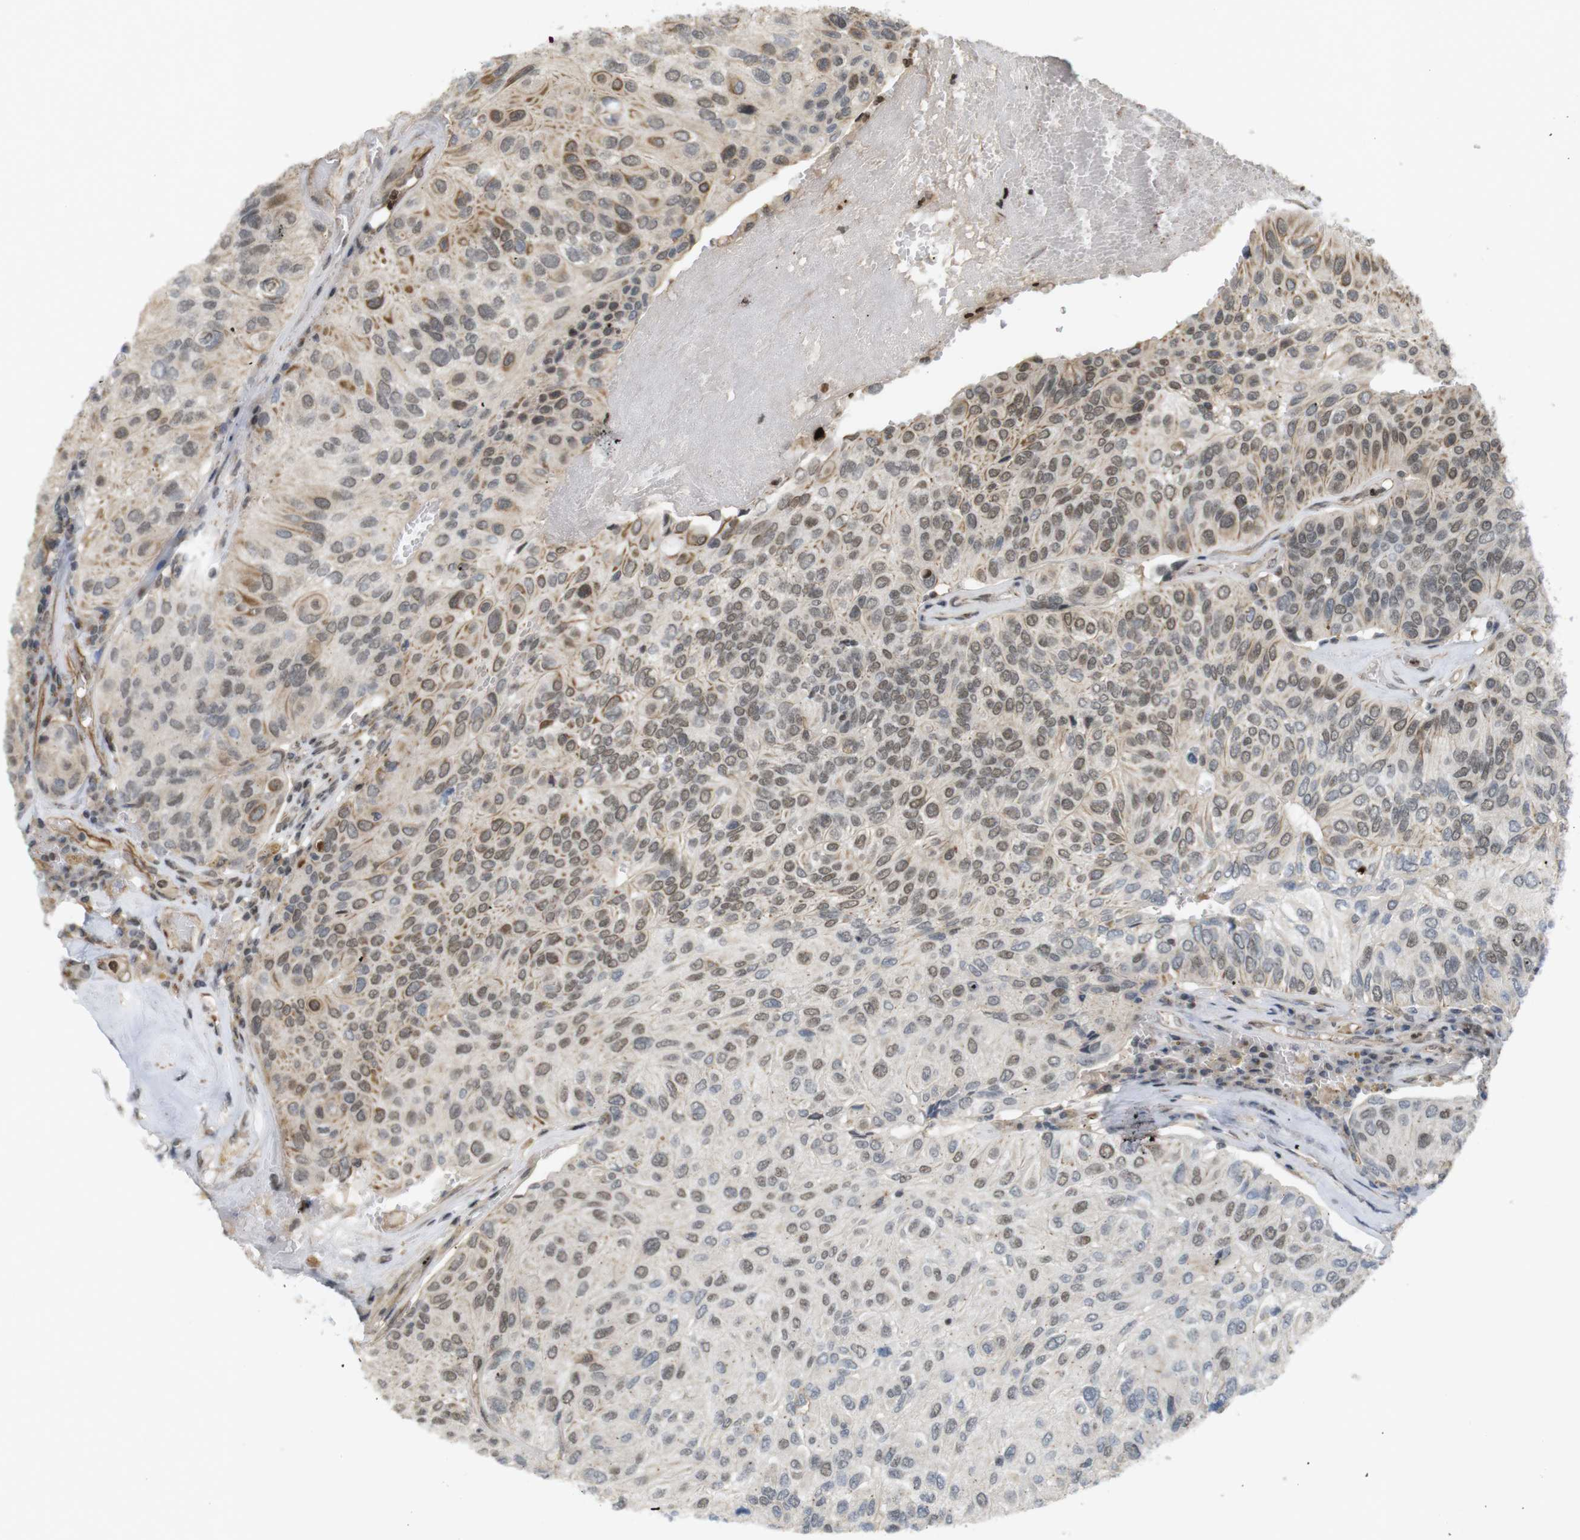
{"staining": {"intensity": "moderate", "quantity": "25%-75%", "location": "nuclear"}, "tissue": "urothelial cancer", "cell_type": "Tumor cells", "image_type": "cancer", "snomed": [{"axis": "morphology", "description": "Urothelial carcinoma, High grade"}, {"axis": "topography", "description": "Urinary bladder"}], "caption": "Immunohistochemical staining of human urothelial cancer displays medium levels of moderate nuclear protein staining in approximately 25%-75% of tumor cells. Immunohistochemistry (ihc) stains the protein in brown and the nuclei are stained blue.", "gene": "SP2", "patient": {"sex": "male", "age": 66}}